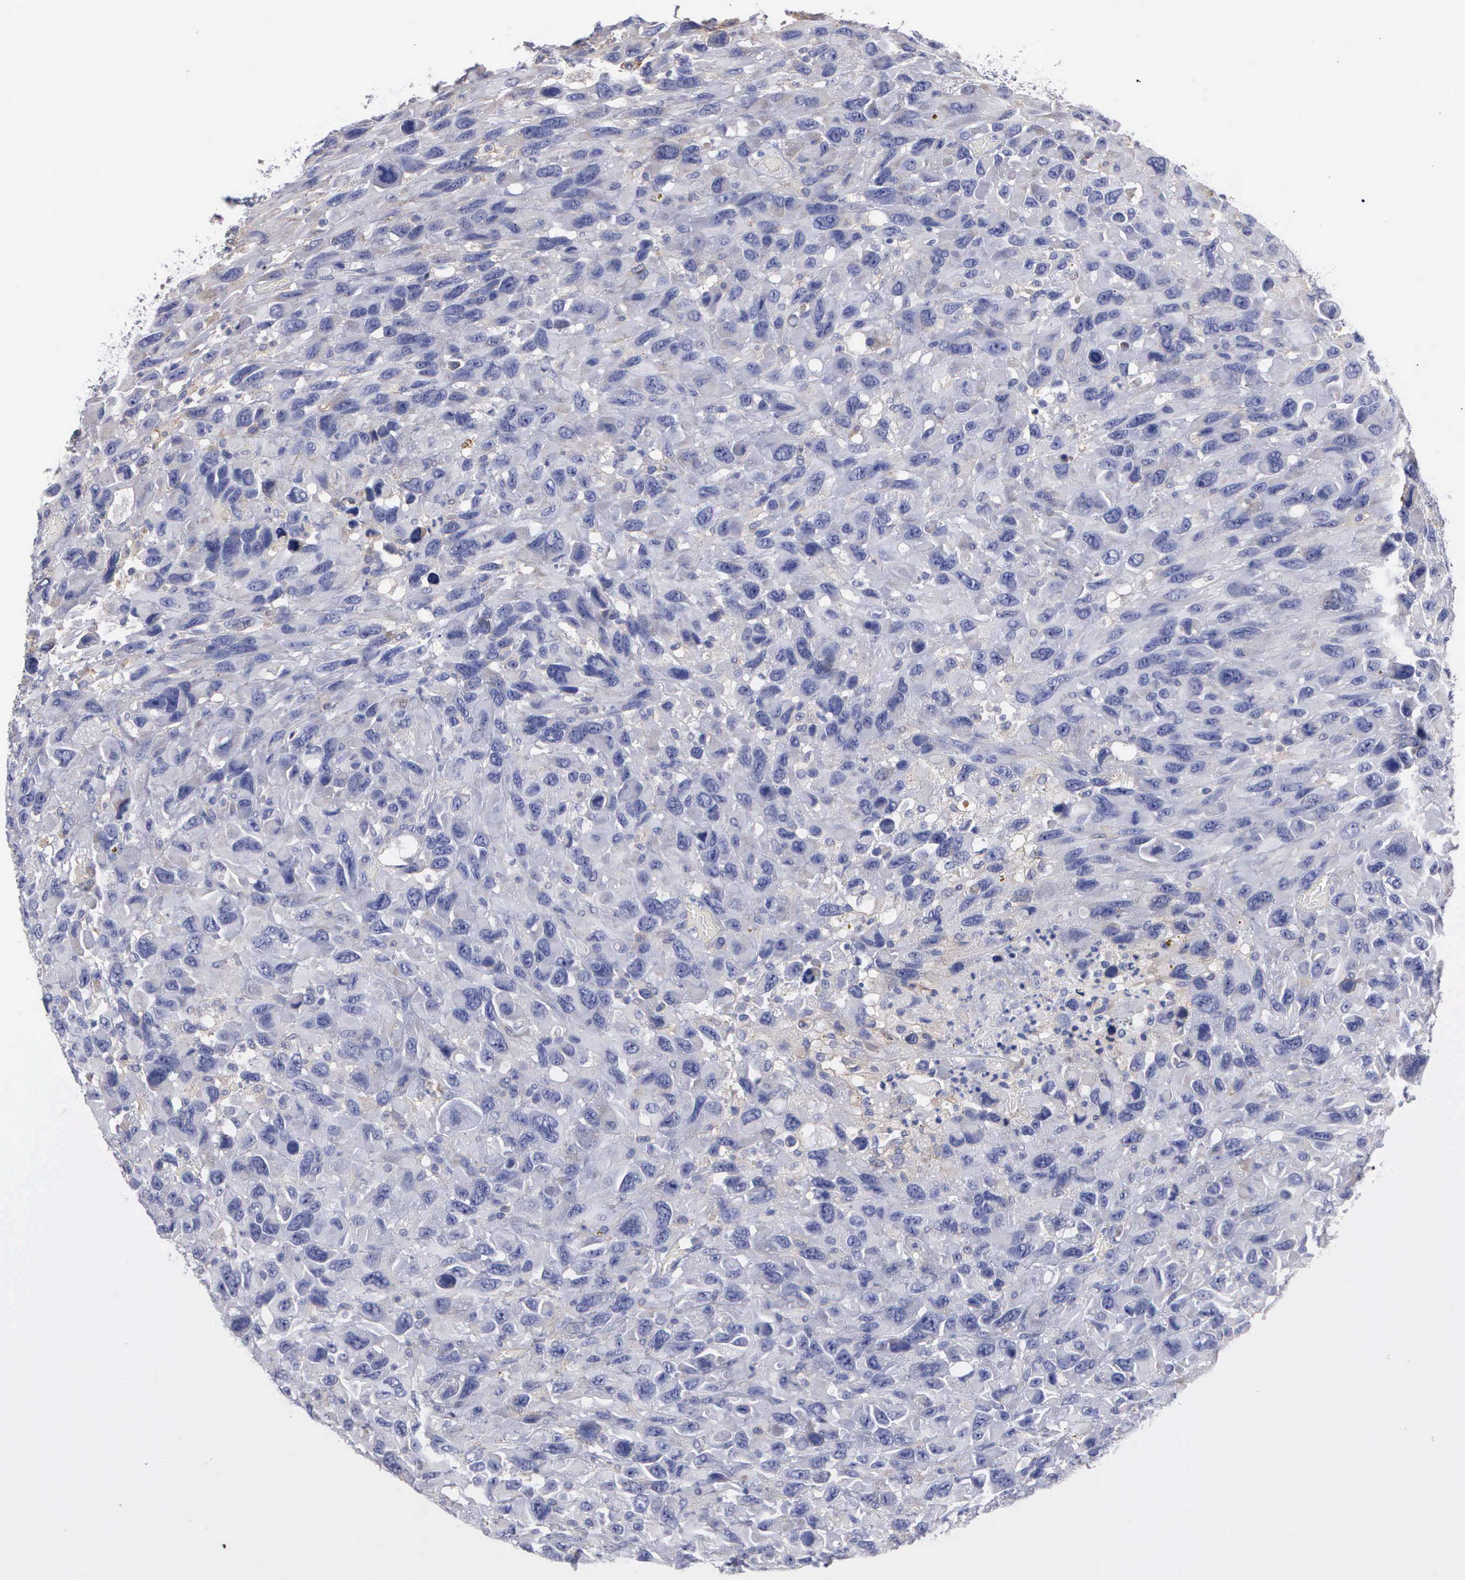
{"staining": {"intensity": "negative", "quantity": "none", "location": "none"}, "tissue": "renal cancer", "cell_type": "Tumor cells", "image_type": "cancer", "snomed": [{"axis": "morphology", "description": "Adenocarcinoma, NOS"}, {"axis": "topography", "description": "Kidney"}], "caption": "Protein analysis of renal cancer (adenocarcinoma) exhibits no significant expression in tumor cells.", "gene": "PTGS2", "patient": {"sex": "male", "age": 79}}